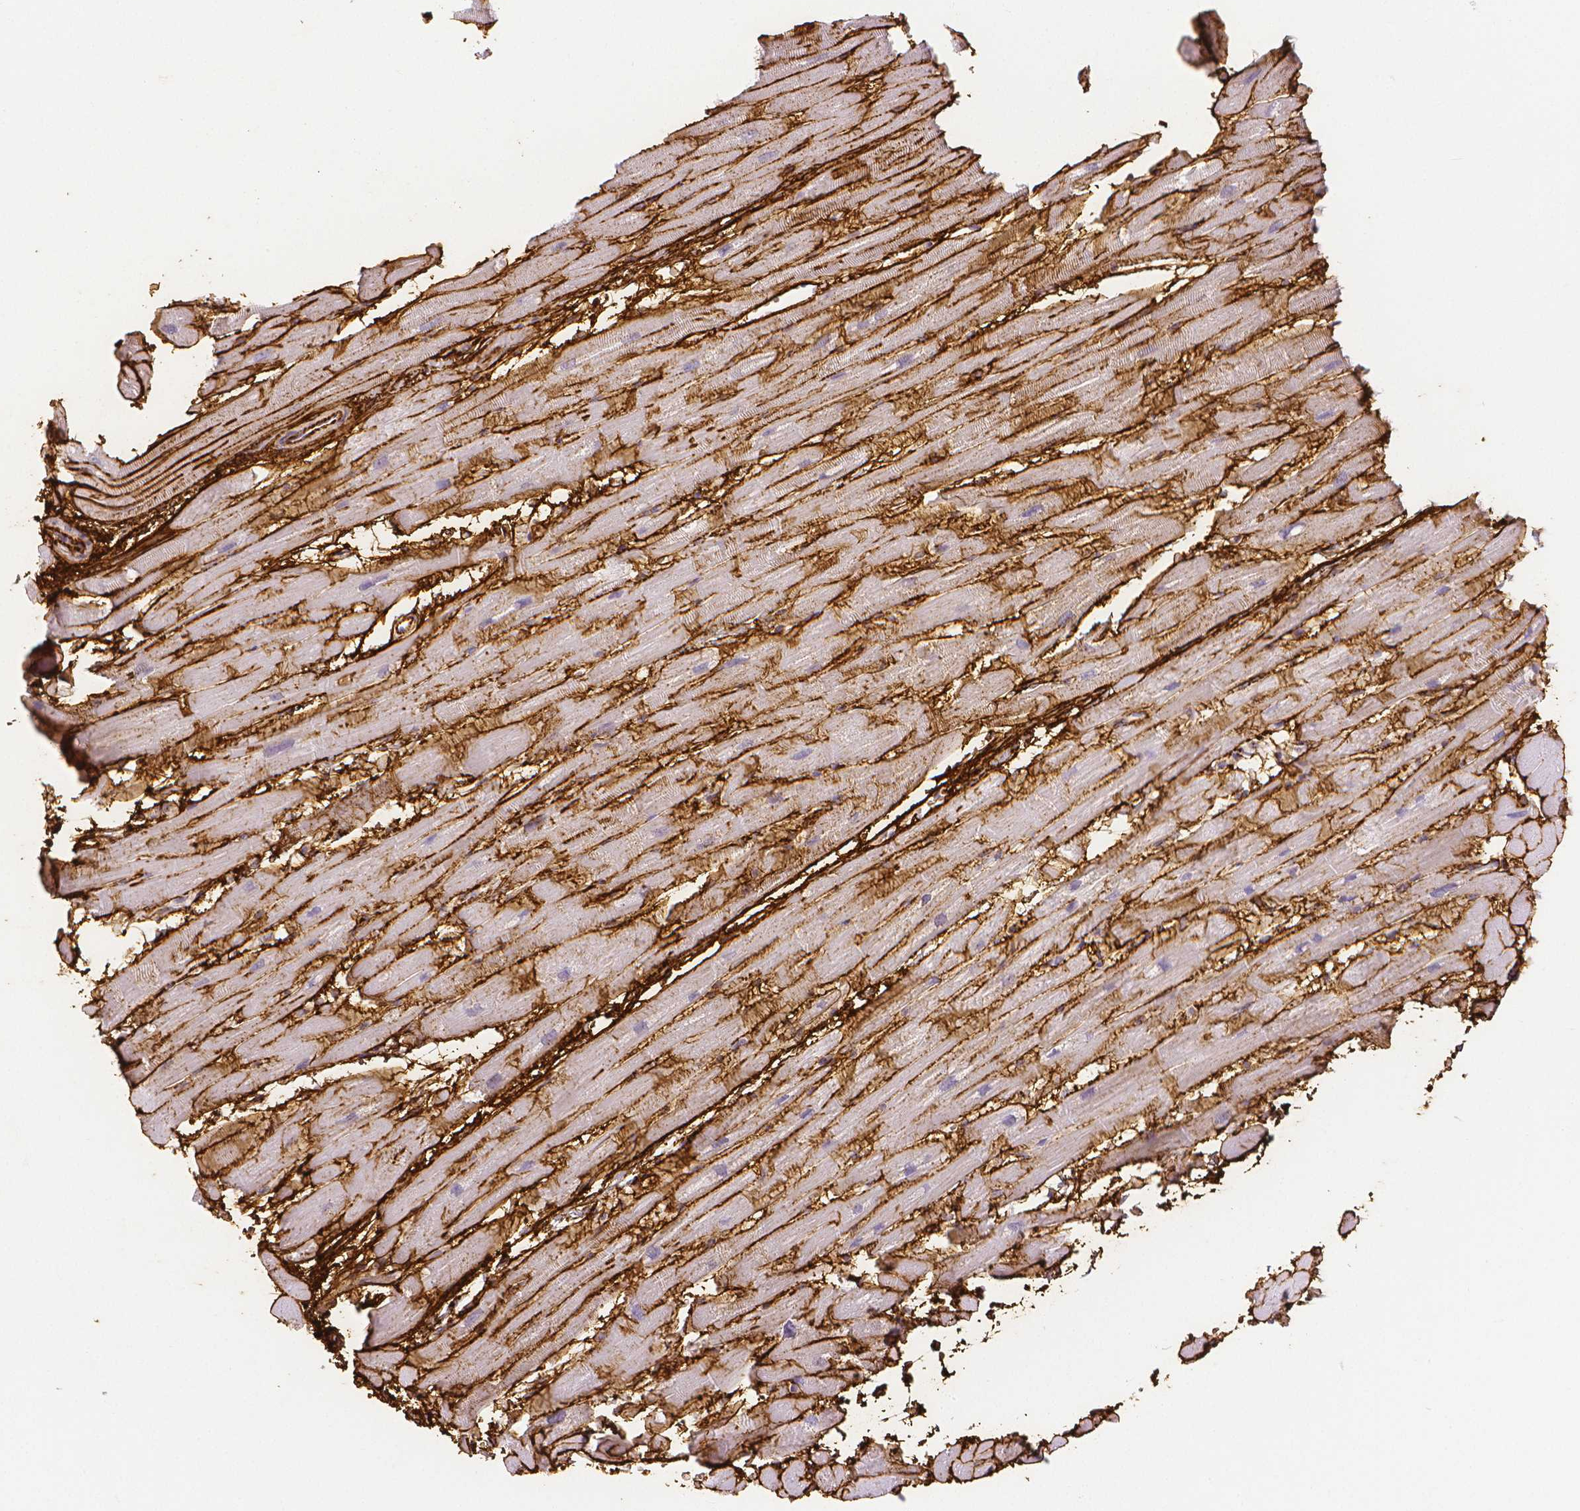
{"staining": {"intensity": "negative", "quantity": "none", "location": "none"}, "tissue": "heart muscle", "cell_type": "Cardiomyocytes", "image_type": "normal", "snomed": [{"axis": "morphology", "description": "Normal tissue, NOS"}, {"axis": "topography", "description": "Heart"}], "caption": "A high-resolution photomicrograph shows immunohistochemistry staining of unremarkable heart muscle, which shows no significant positivity in cardiomyocytes. The staining was performed using DAB to visualize the protein expression in brown, while the nuclei were stained in blue with hematoxylin (Magnification: 20x).", "gene": "FBN1", "patient": {"sex": "male", "age": 37}}